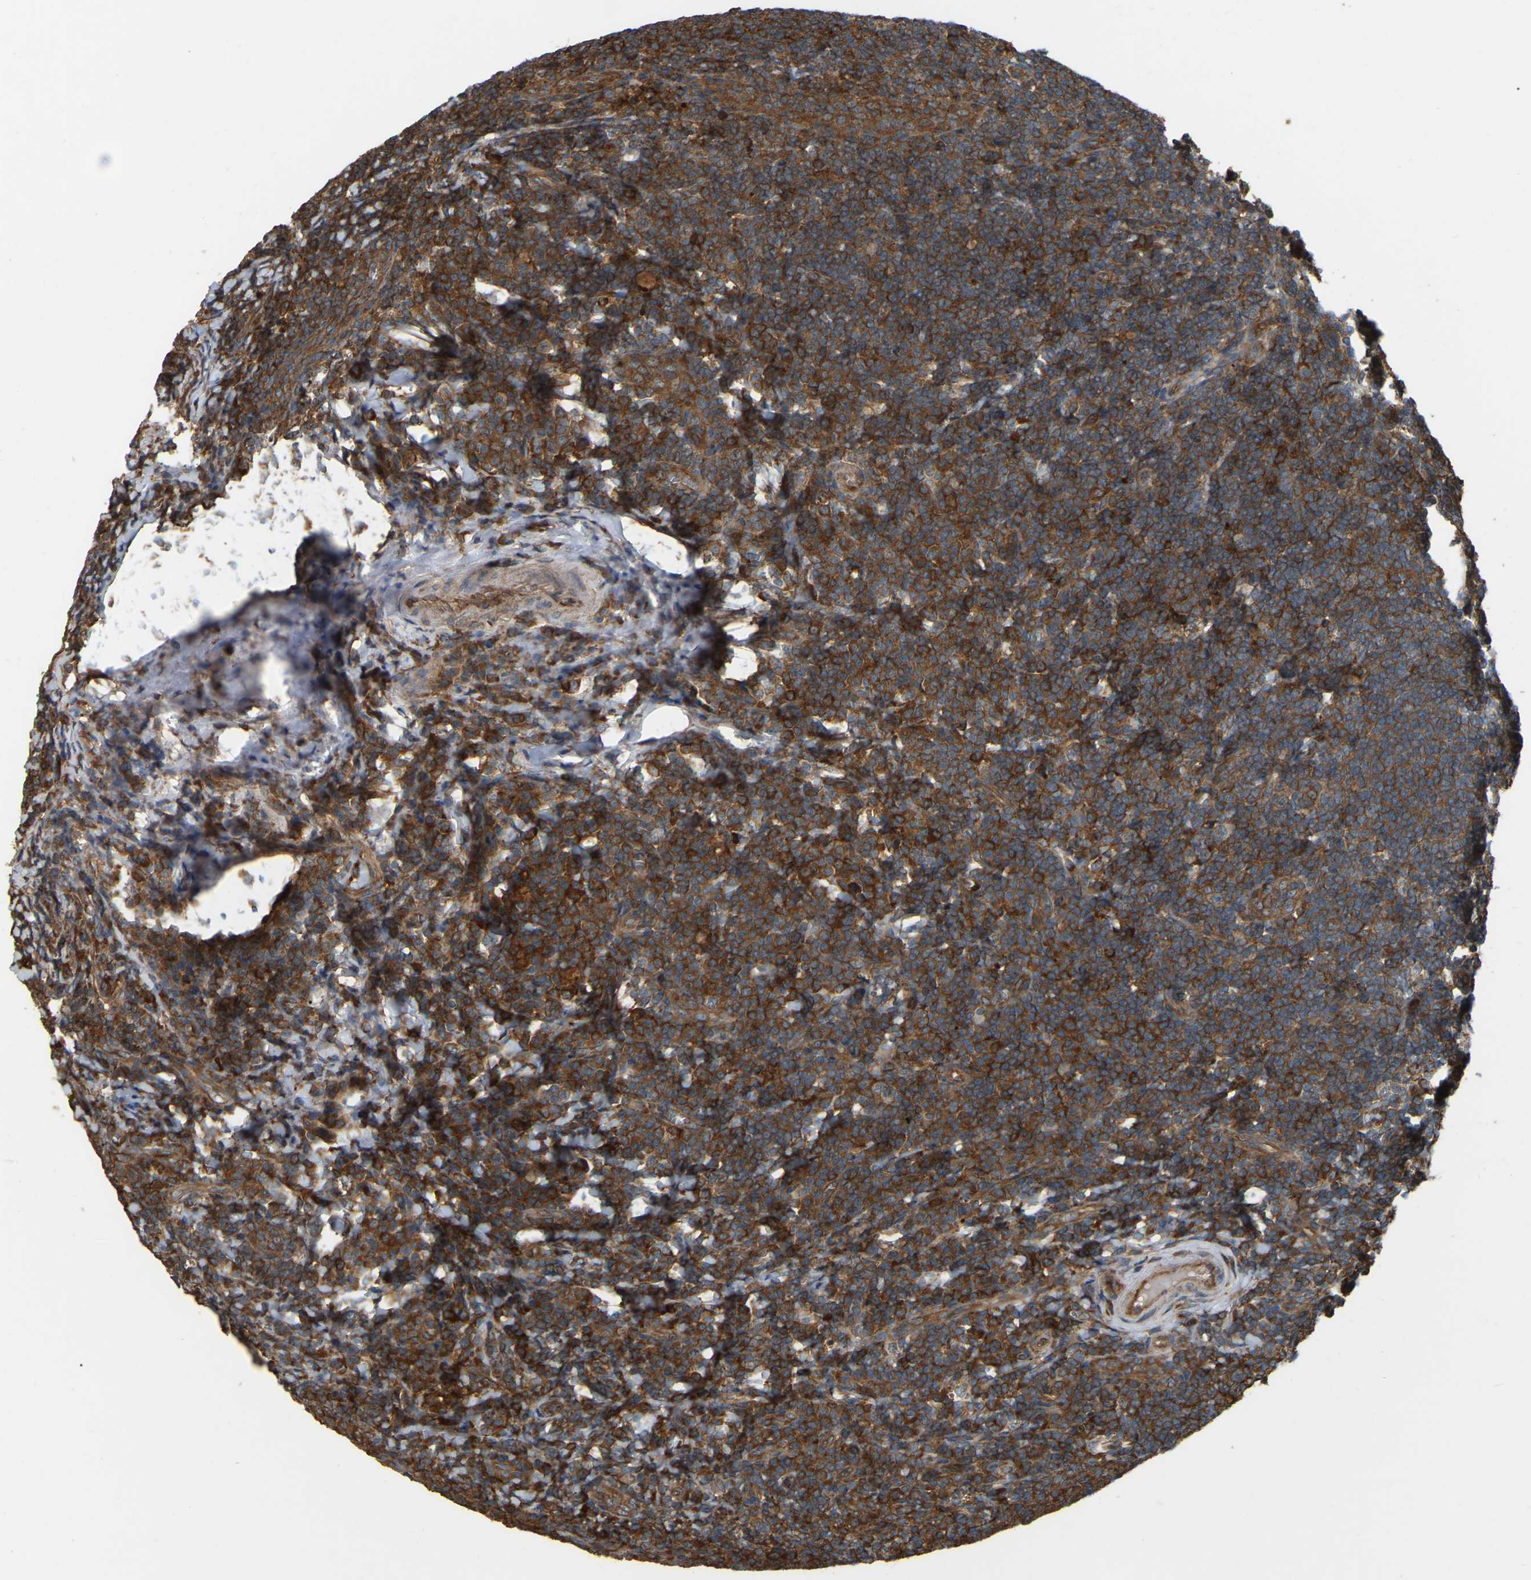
{"staining": {"intensity": "moderate", "quantity": ">75%", "location": "cytoplasmic/membranous"}, "tissue": "tonsil", "cell_type": "Germinal center cells", "image_type": "normal", "snomed": [{"axis": "morphology", "description": "Normal tissue, NOS"}, {"axis": "topography", "description": "Tonsil"}], "caption": "Tonsil stained with a brown dye exhibits moderate cytoplasmic/membranous positive expression in approximately >75% of germinal center cells.", "gene": "SAMD9L", "patient": {"sex": "male", "age": 37}}